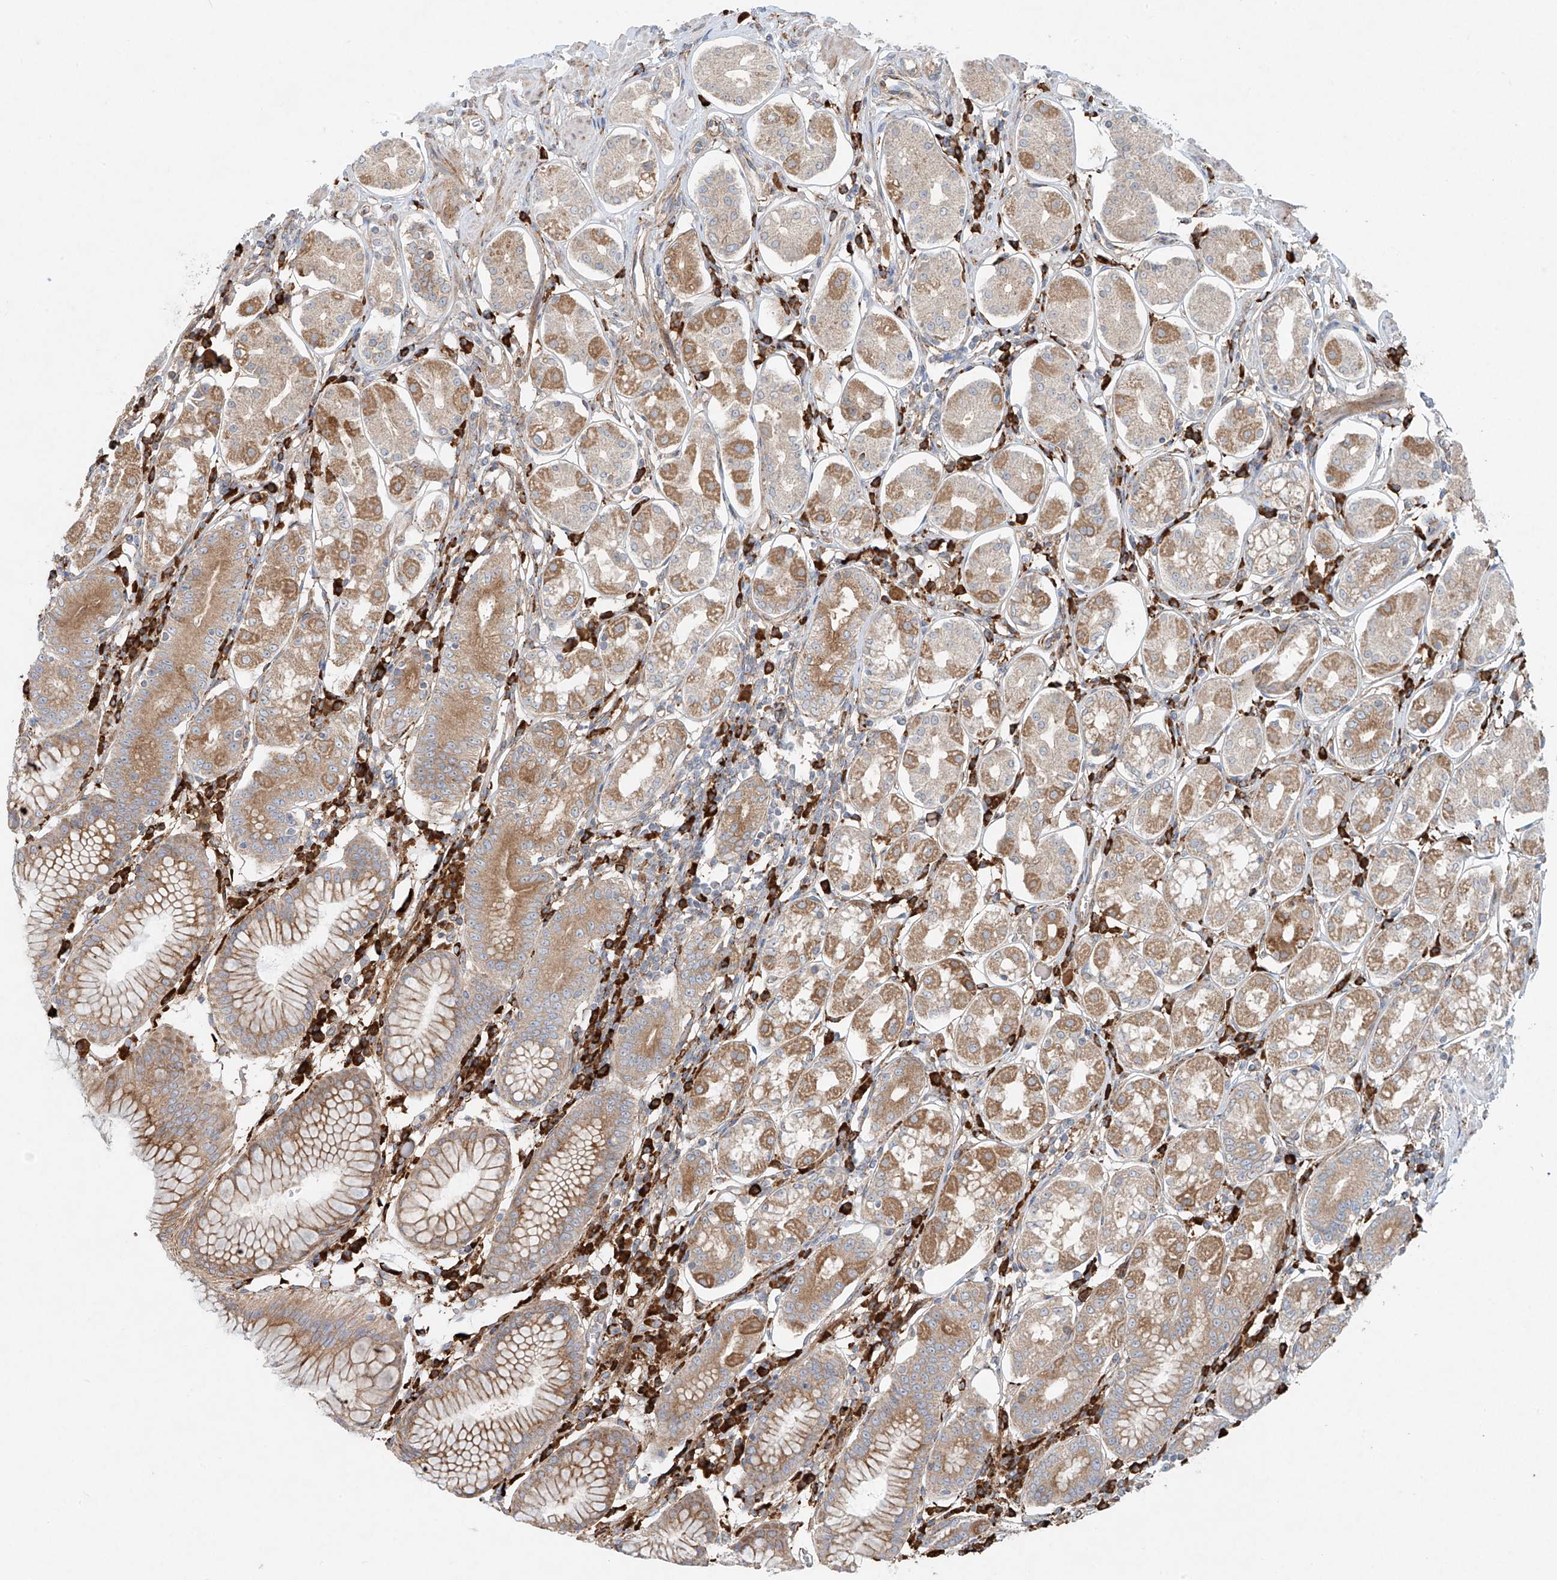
{"staining": {"intensity": "moderate", "quantity": ">75%", "location": "cytoplasmic/membranous"}, "tissue": "stomach", "cell_type": "Glandular cells", "image_type": "normal", "snomed": [{"axis": "morphology", "description": "Normal tissue, NOS"}, {"axis": "topography", "description": "Stomach"}, {"axis": "topography", "description": "Stomach, lower"}], "caption": "Benign stomach demonstrates moderate cytoplasmic/membranous positivity in approximately >75% of glandular cells The protein of interest is shown in brown color, while the nuclei are stained blue..", "gene": "EIPR1", "patient": {"sex": "female", "age": 56}}